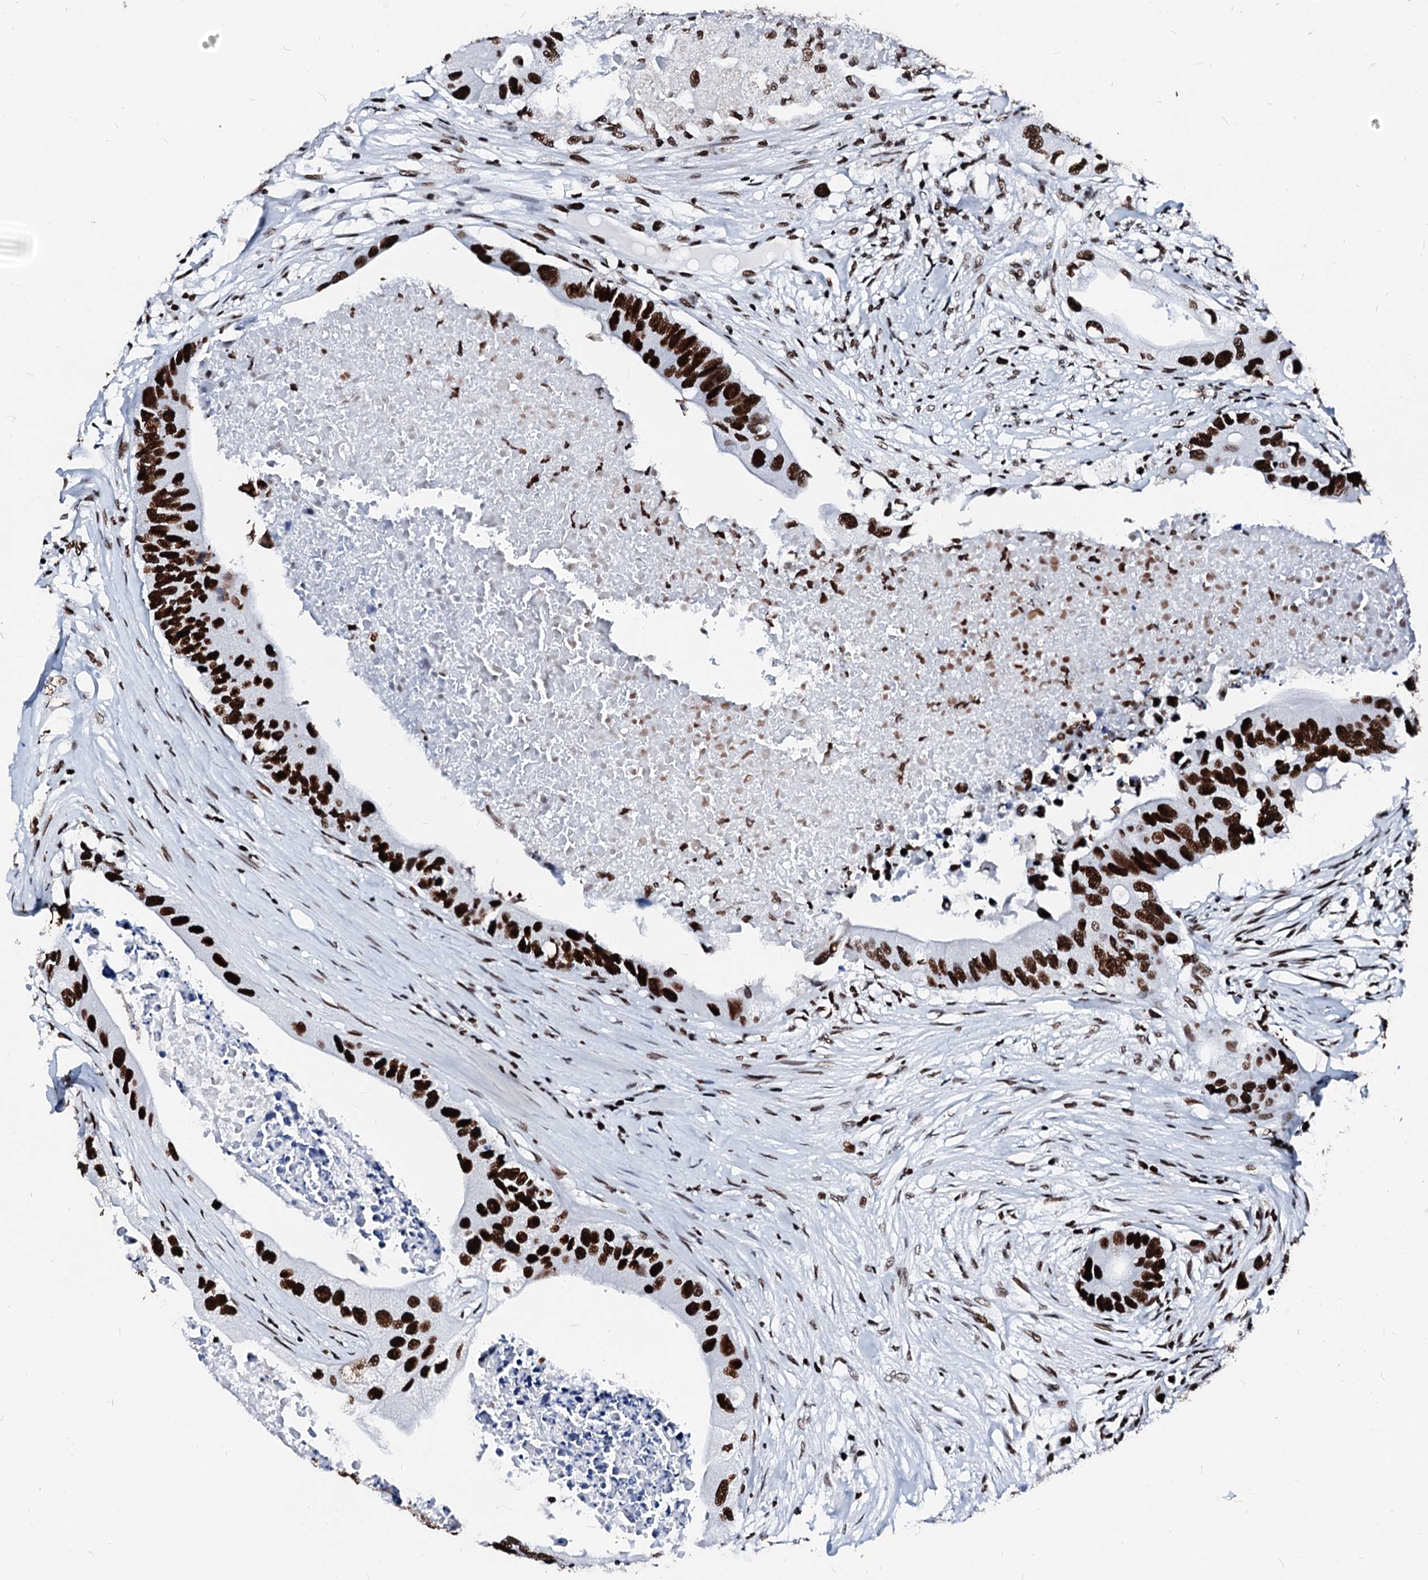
{"staining": {"intensity": "strong", "quantity": ">75%", "location": "nuclear"}, "tissue": "colorectal cancer", "cell_type": "Tumor cells", "image_type": "cancer", "snomed": [{"axis": "morphology", "description": "Adenocarcinoma, NOS"}, {"axis": "topography", "description": "Colon"}], "caption": "Immunohistochemistry (IHC) photomicrograph of neoplastic tissue: human adenocarcinoma (colorectal) stained using immunohistochemistry shows high levels of strong protein expression localized specifically in the nuclear of tumor cells, appearing as a nuclear brown color.", "gene": "RALY", "patient": {"sex": "male", "age": 71}}